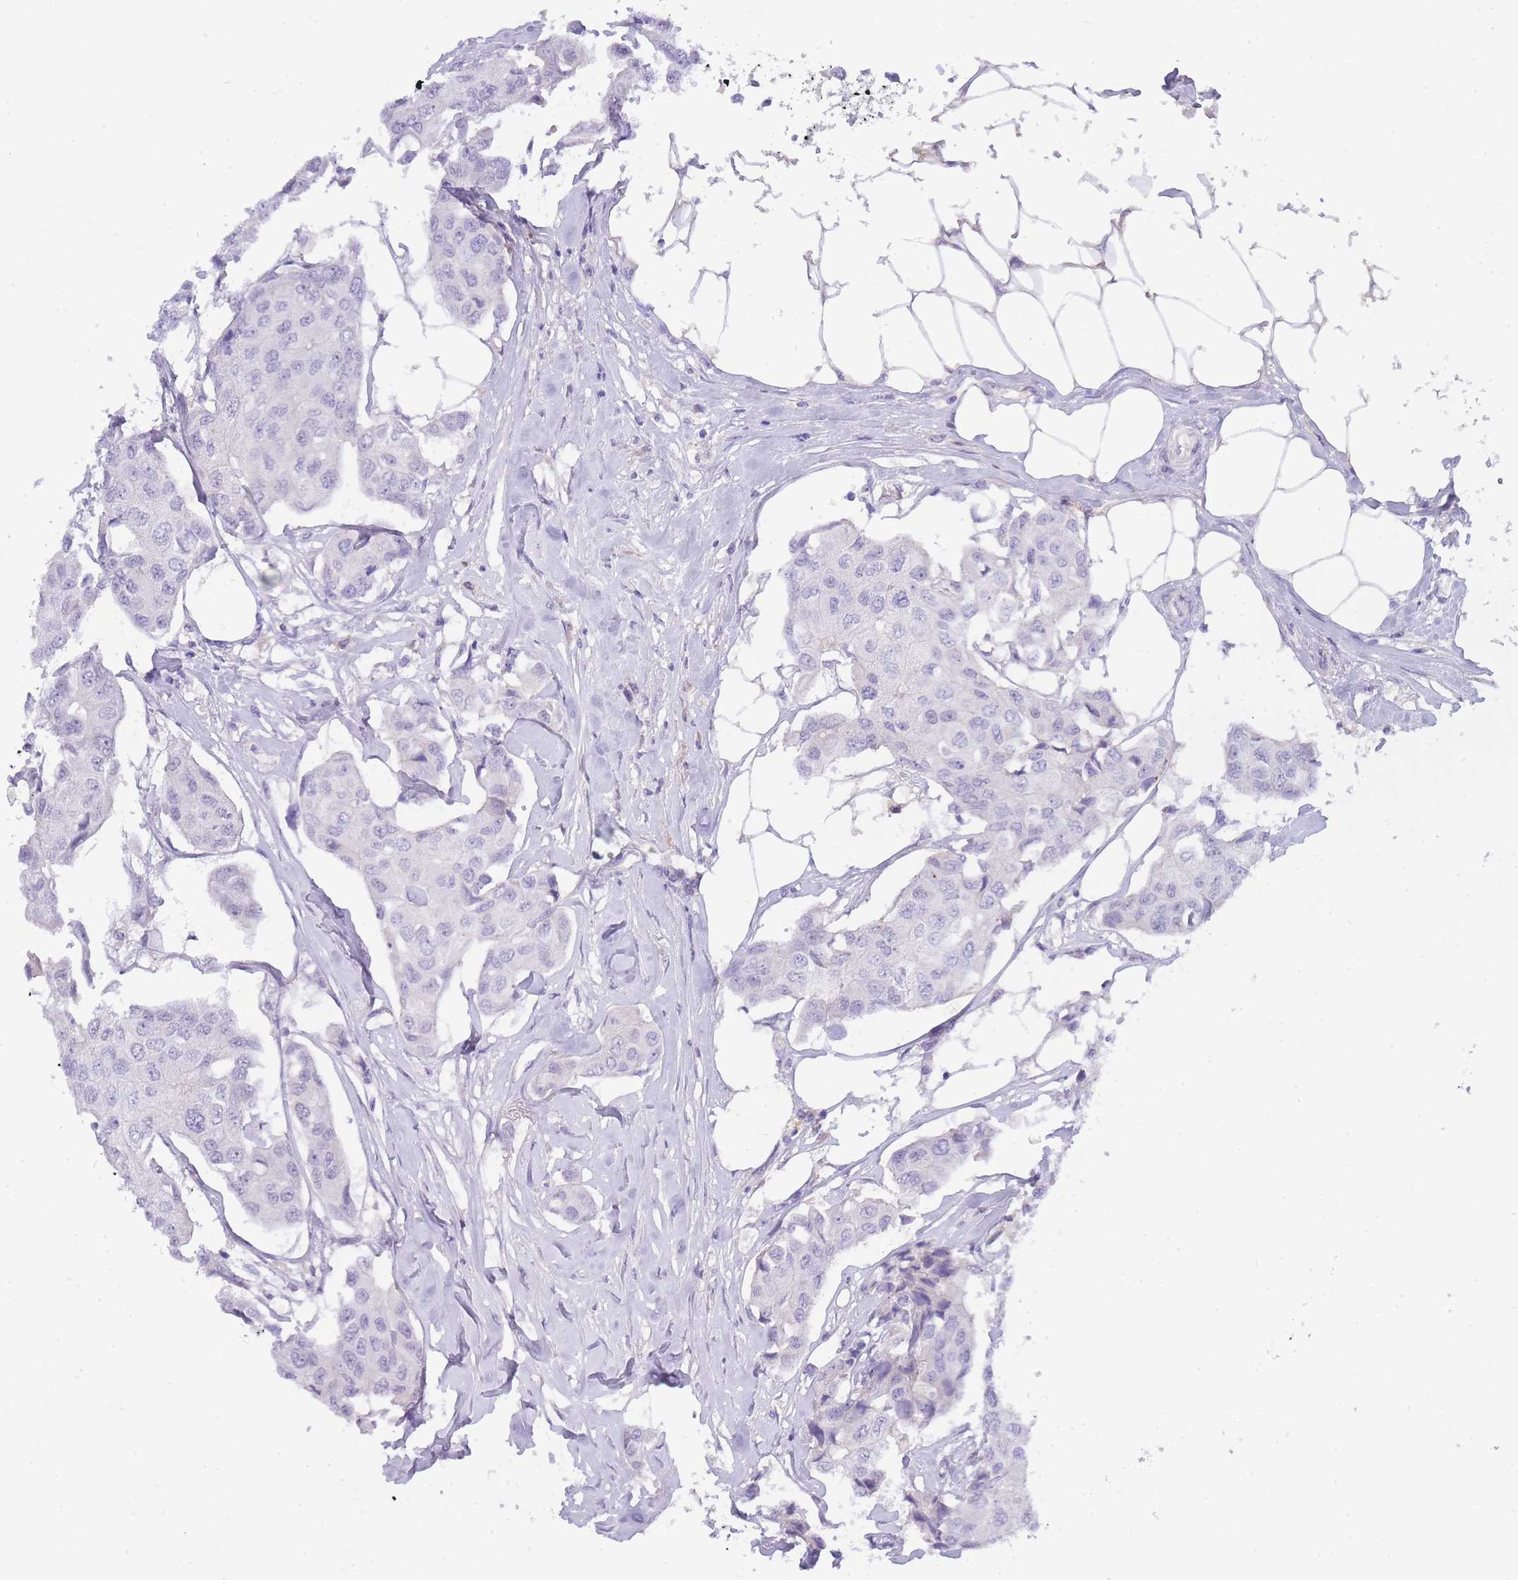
{"staining": {"intensity": "negative", "quantity": "none", "location": "none"}, "tissue": "breast cancer", "cell_type": "Tumor cells", "image_type": "cancer", "snomed": [{"axis": "morphology", "description": "Duct carcinoma"}, {"axis": "topography", "description": "Breast"}, {"axis": "topography", "description": "Lymph node"}], "caption": "Immunohistochemistry image of neoplastic tissue: breast intraductal carcinoma stained with DAB (3,3'-diaminobenzidine) reveals no significant protein expression in tumor cells. (Immunohistochemistry (ihc), brightfield microscopy, high magnification).", "gene": "PRR23B", "patient": {"sex": "female", "age": 80}}